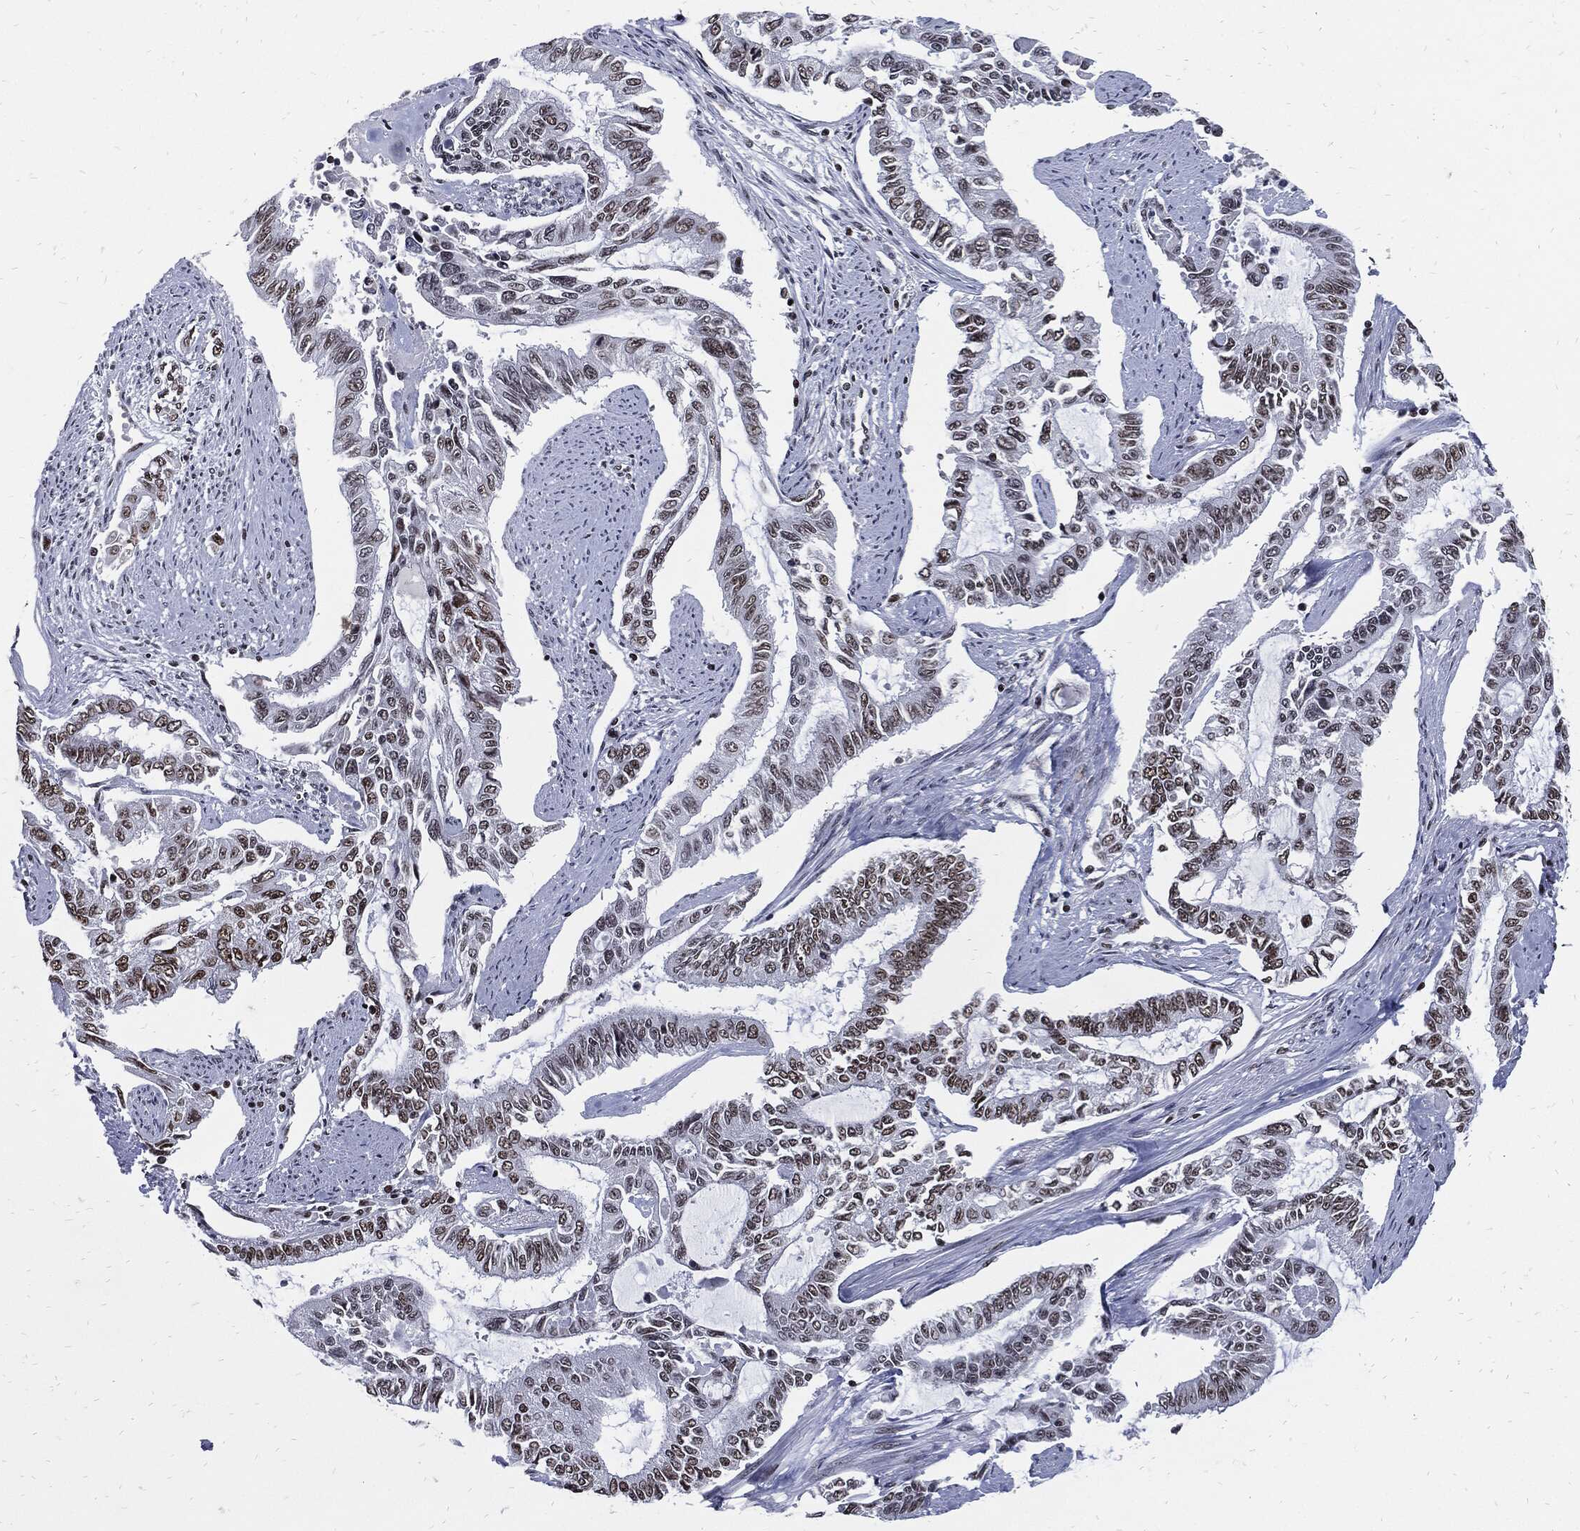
{"staining": {"intensity": "weak", "quantity": "25%-75%", "location": "nuclear"}, "tissue": "endometrial cancer", "cell_type": "Tumor cells", "image_type": "cancer", "snomed": [{"axis": "morphology", "description": "Adenocarcinoma, NOS"}, {"axis": "topography", "description": "Uterus"}], "caption": "This image displays immunohistochemistry (IHC) staining of endometrial cancer, with low weak nuclear staining in about 25%-75% of tumor cells.", "gene": "TERF2", "patient": {"sex": "female", "age": 59}}